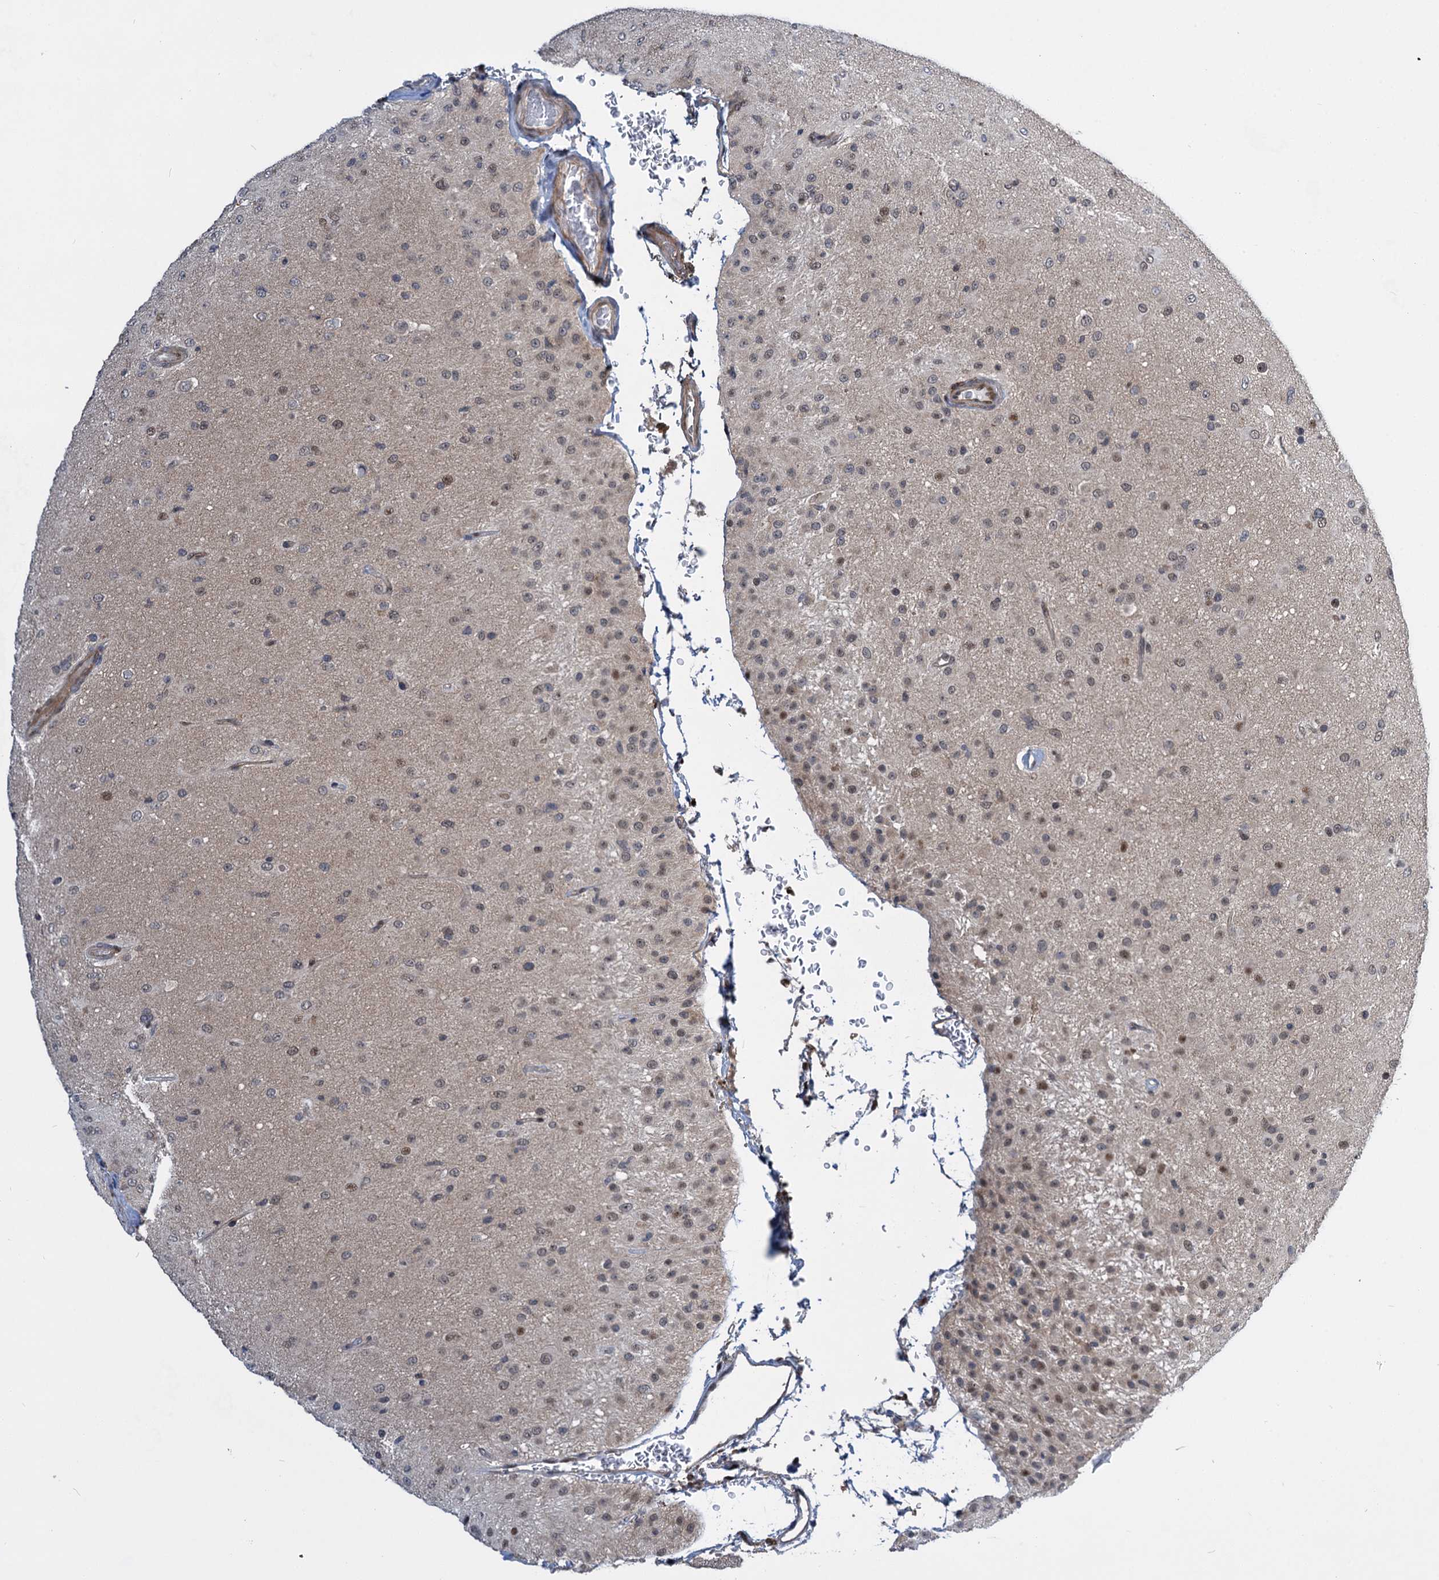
{"staining": {"intensity": "weak", "quantity": "25%-75%", "location": "nuclear"}, "tissue": "glioma", "cell_type": "Tumor cells", "image_type": "cancer", "snomed": [{"axis": "morphology", "description": "Glioma, malignant, Low grade"}, {"axis": "topography", "description": "Brain"}], "caption": "Immunohistochemistry (IHC) (DAB) staining of glioma exhibits weak nuclear protein staining in about 25%-75% of tumor cells.", "gene": "GPBP1", "patient": {"sex": "male", "age": 65}}